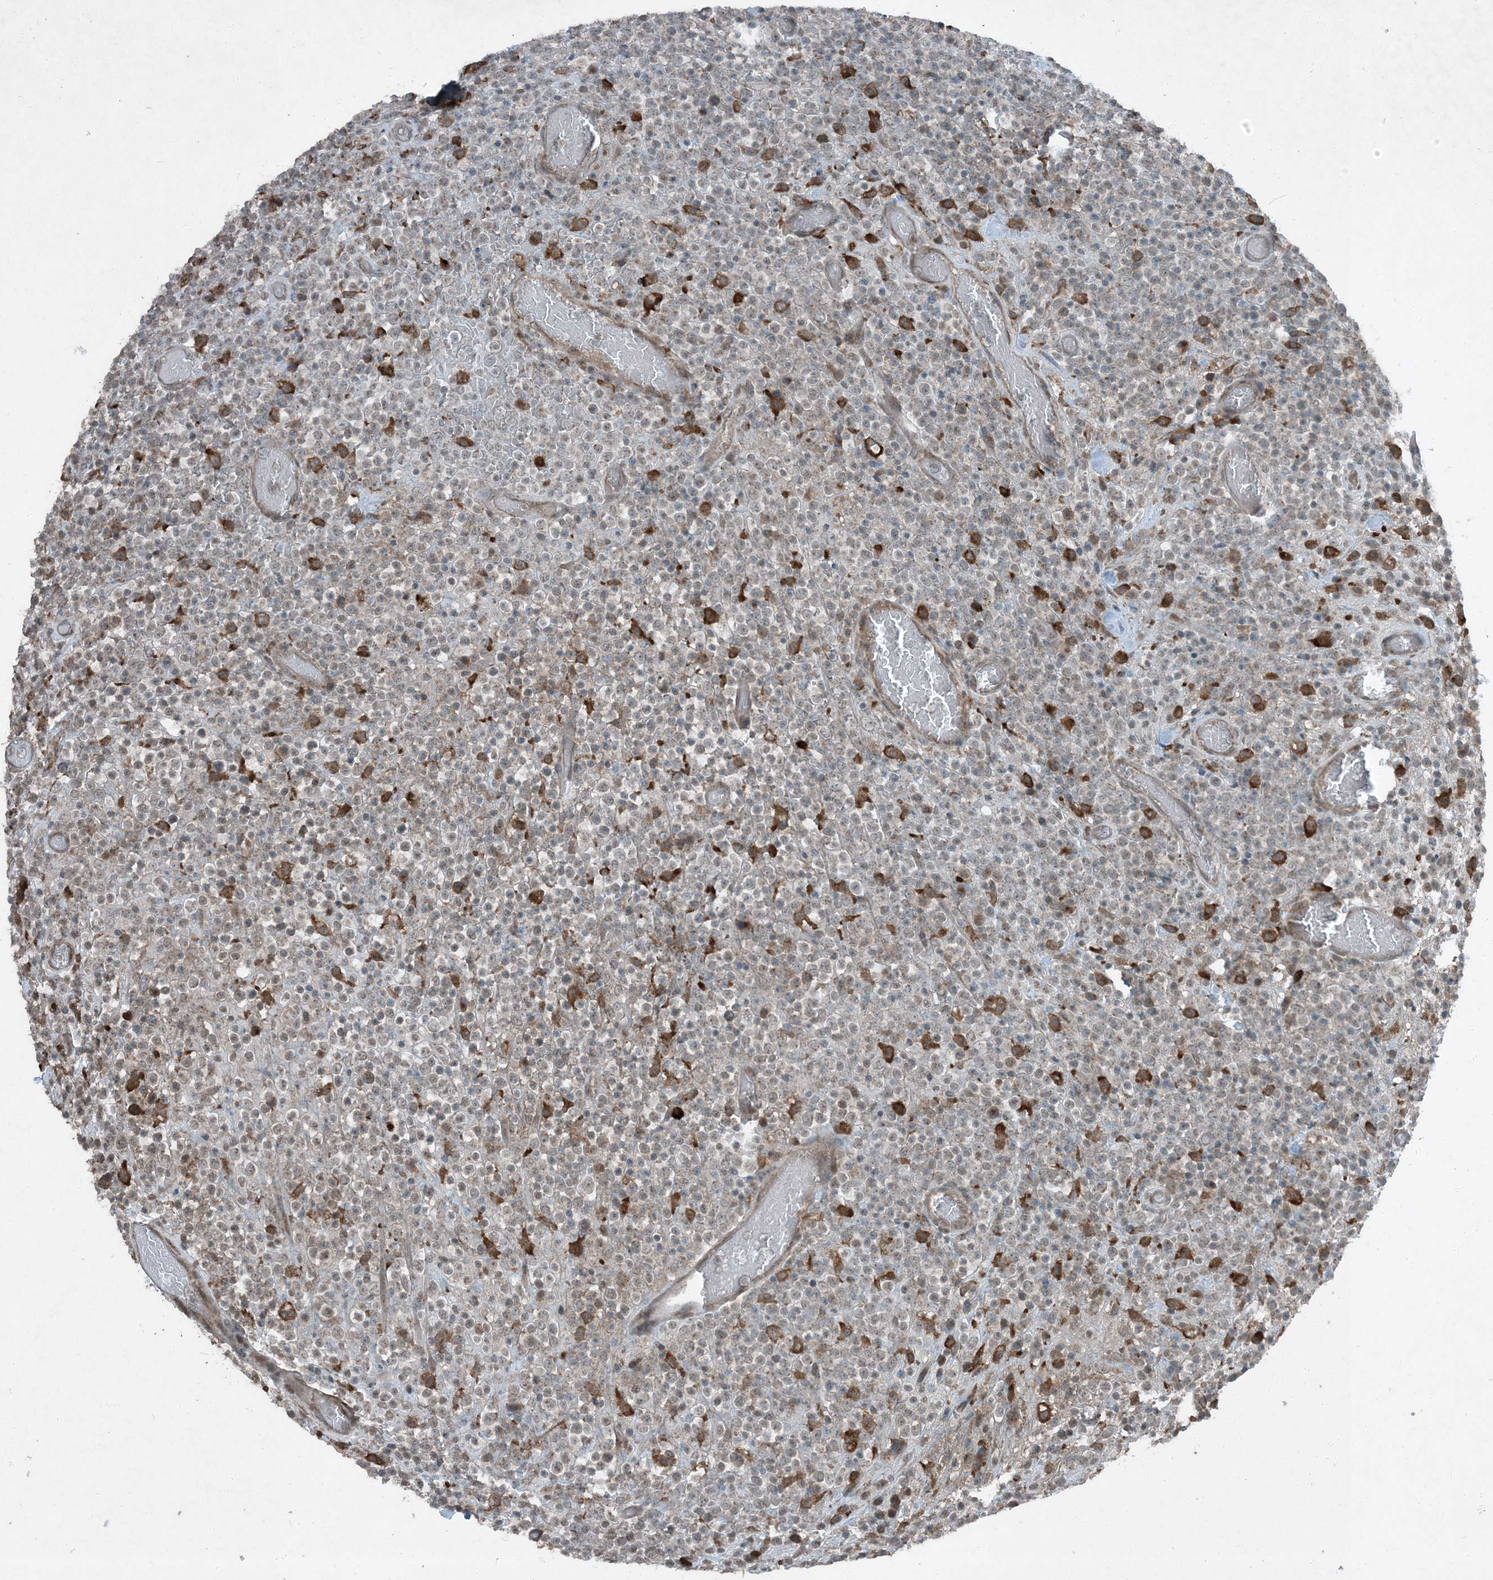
{"staining": {"intensity": "negative", "quantity": "none", "location": "none"}, "tissue": "lymphoma", "cell_type": "Tumor cells", "image_type": "cancer", "snomed": [{"axis": "morphology", "description": "Malignant lymphoma, non-Hodgkin's type, High grade"}, {"axis": "topography", "description": "Colon"}], "caption": "Tumor cells are negative for brown protein staining in lymphoma.", "gene": "MDN1", "patient": {"sex": "female", "age": 53}}